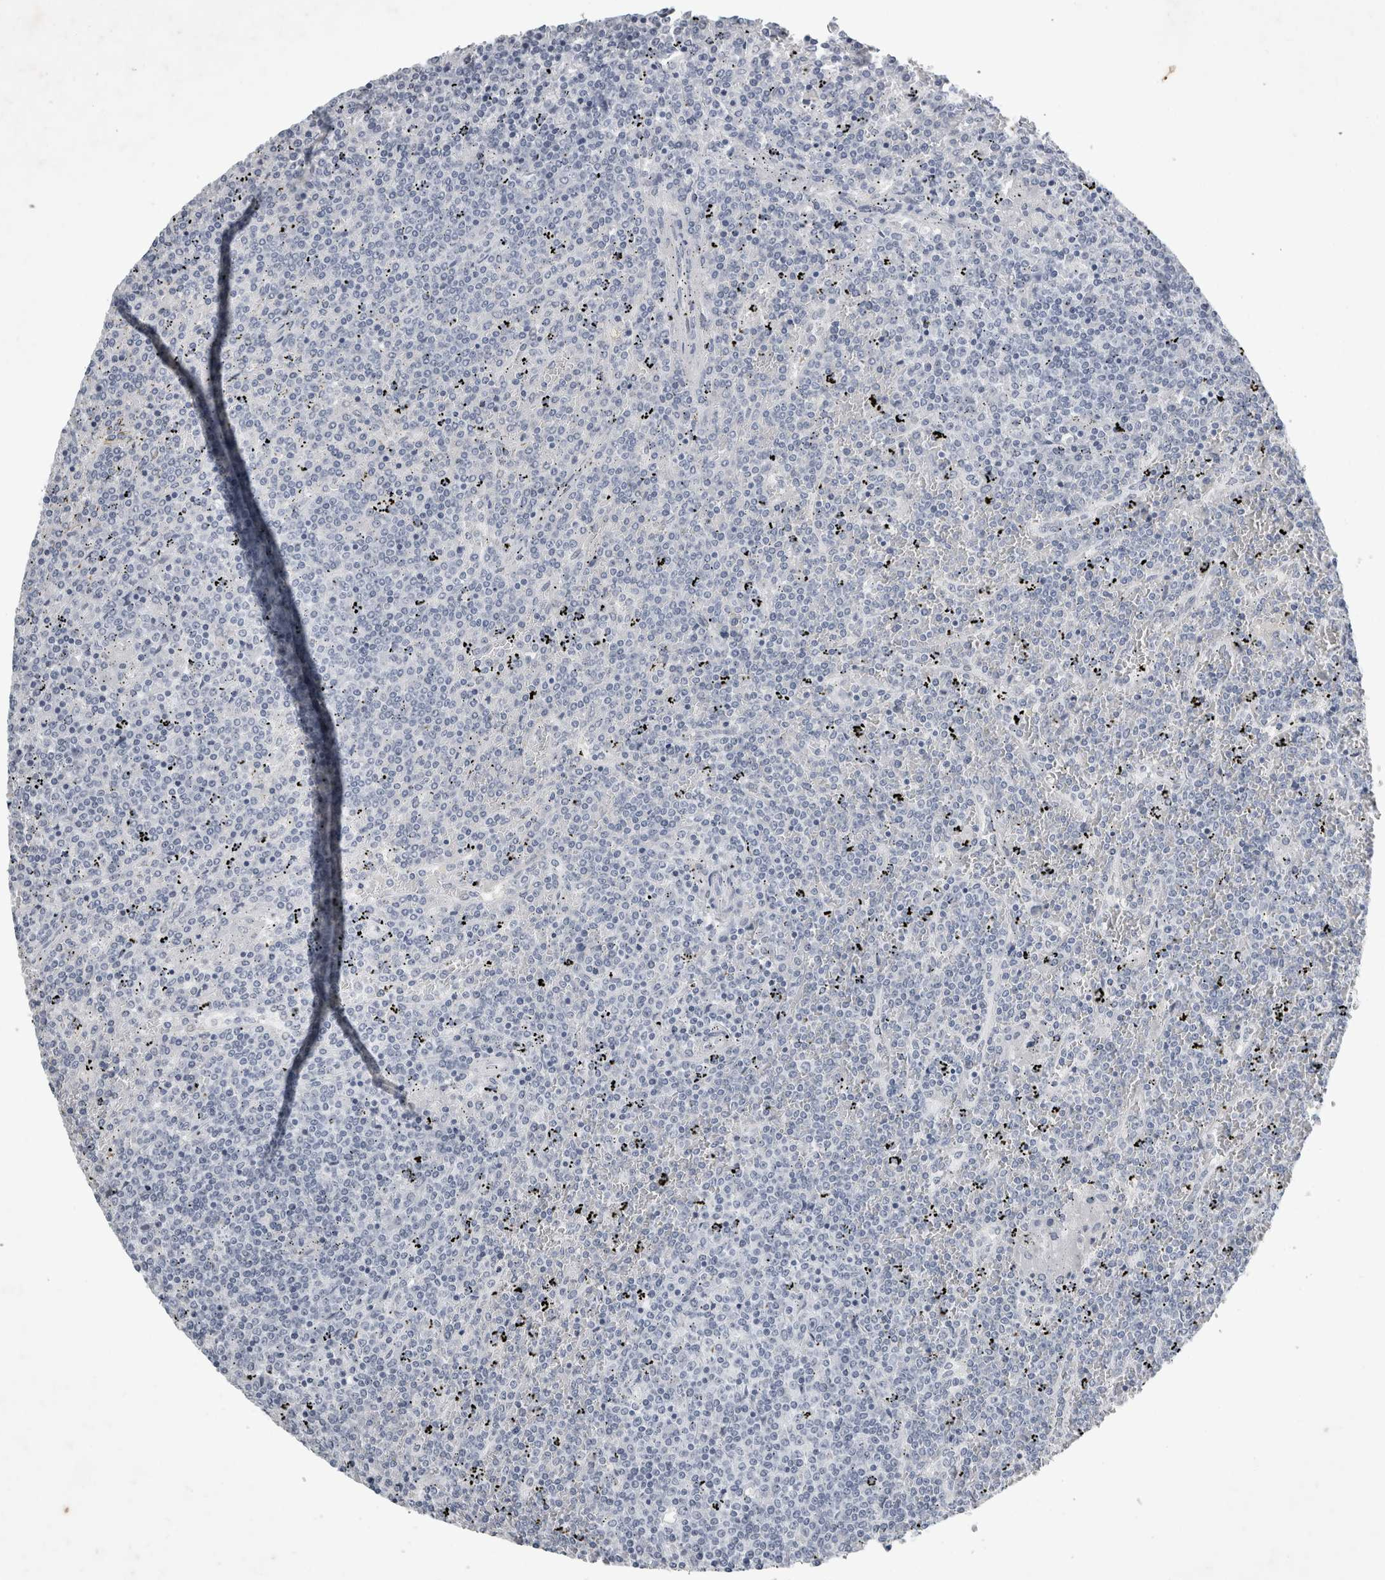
{"staining": {"intensity": "negative", "quantity": "none", "location": "none"}, "tissue": "lymphoma", "cell_type": "Tumor cells", "image_type": "cancer", "snomed": [{"axis": "morphology", "description": "Malignant lymphoma, non-Hodgkin's type, Low grade"}, {"axis": "topography", "description": "Spleen"}], "caption": "DAB (3,3'-diaminobenzidine) immunohistochemical staining of low-grade malignant lymphoma, non-Hodgkin's type displays no significant positivity in tumor cells. The staining is performed using DAB (3,3'-diaminobenzidine) brown chromogen with nuclei counter-stained in using hematoxylin.", "gene": "FXYD7", "patient": {"sex": "female", "age": 19}}